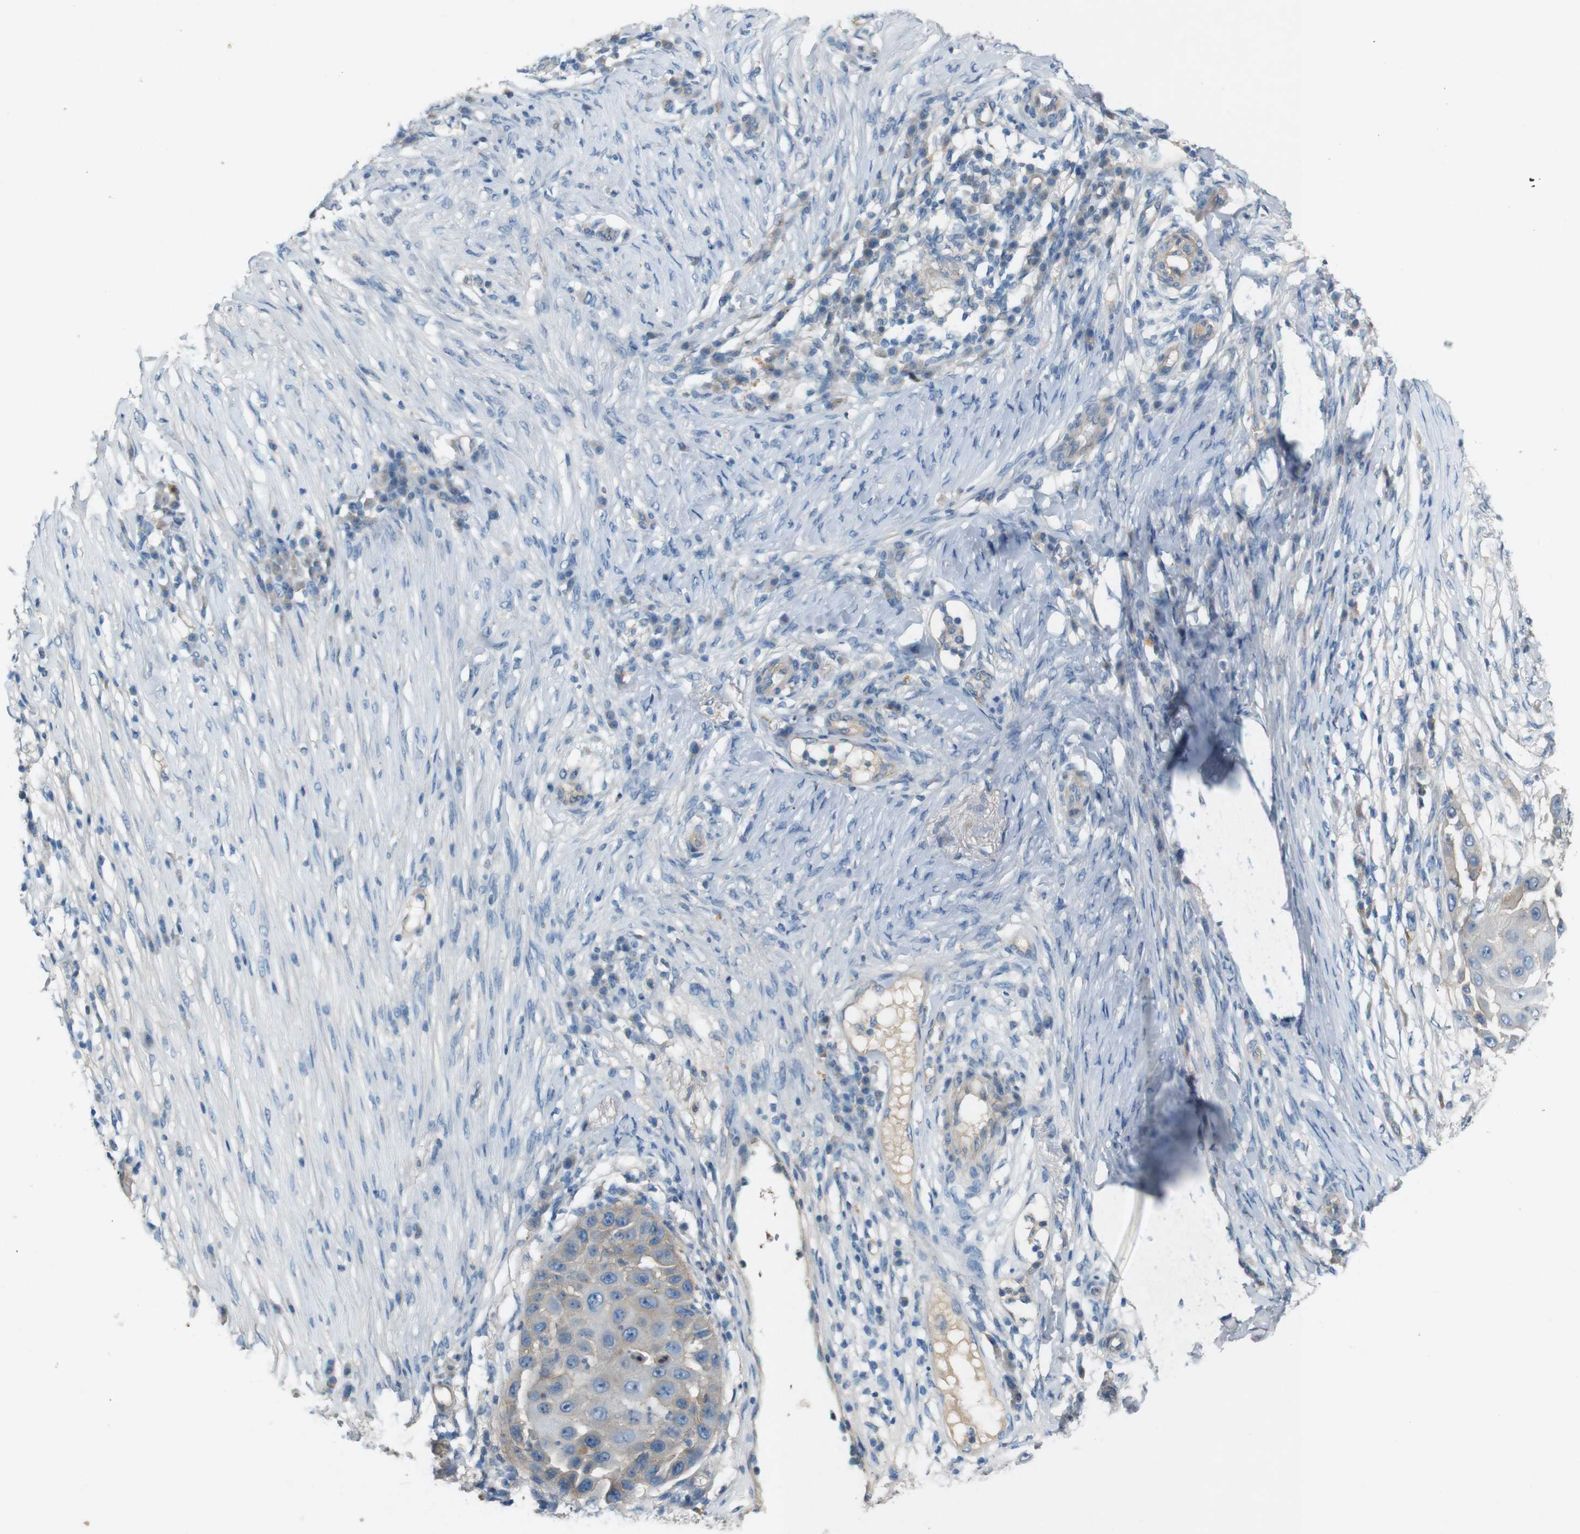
{"staining": {"intensity": "weak", "quantity": "<25%", "location": "cytoplasmic/membranous"}, "tissue": "skin cancer", "cell_type": "Tumor cells", "image_type": "cancer", "snomed": [{"axis": "morphology", "description": "Squamous cell carcinoma, NOS"}, {"axis": "topography", "description": "Skin"}], "caption": "The image displays no significant expression in tumor cells of squamous cell carcinoma (skin).", "gene": "PVR", "patient": {"sex": "female", "age": 44}}